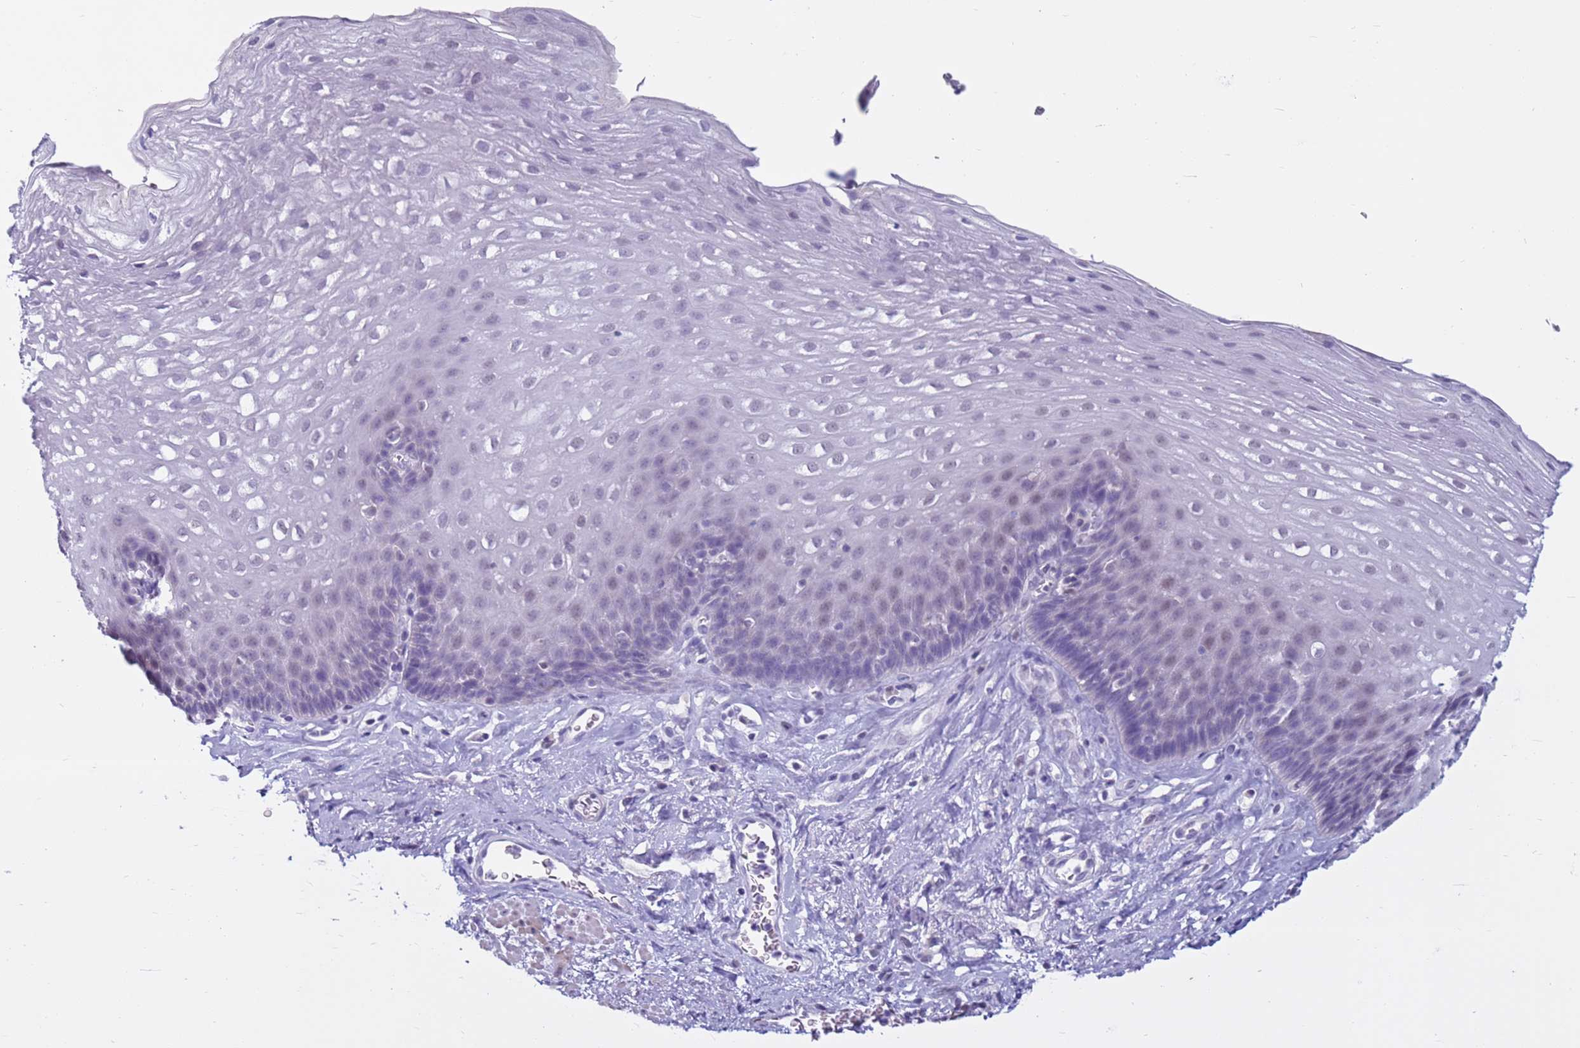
{"staining": {"intensity": "negative", "quantity": "none", "location": "none"}, "tissue": "esophagus", "cell_type": "Squamous epithelial cells", "image_type": "normal", "snomed": [{"axis": "morphology", "description": "Normal tissue, NOS"}, {"axis": "topography", "description": "Esophagus"}], "caption": "Immunohistochemistry histopathology image of unremarkable human esophagus stained for a protein (brown), which exhibits no positivity in squamous epithelial cells. The staining is performed using DAB (3,3'-diaminobenzidine) brown chromogen with nuclei counter-stained in using hematoxylin.", "gene": "CDK2AP2", "patient": {"sex": "female", "age": 66}}